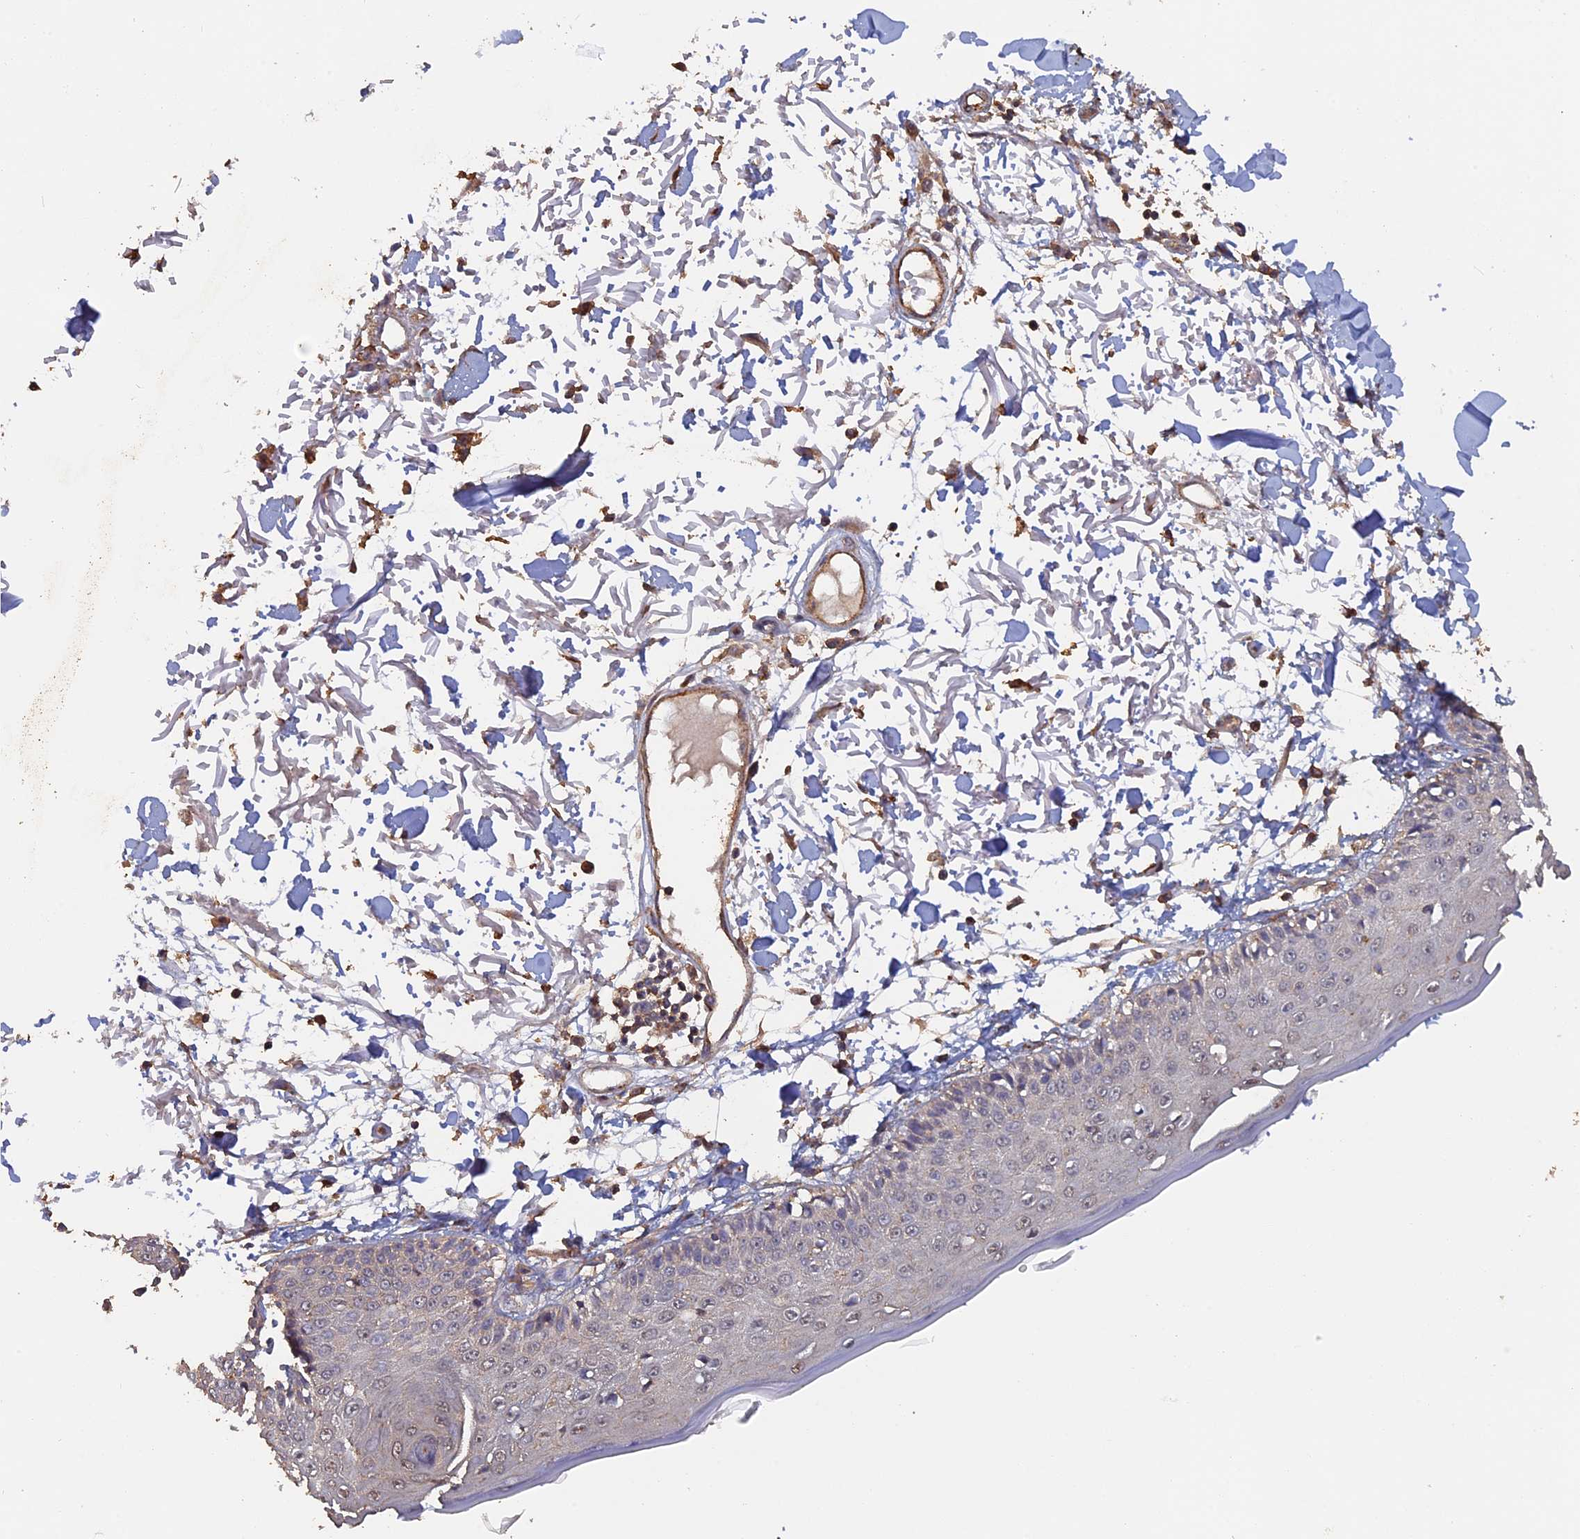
{"staining": {"intensity": "negative", "quantity": "none", "location": "none"}, "tissue": "skin", "cell_type": "Keratinocytes", "image_type": "normal", "snomed": [{"axis": "morphology", "description": "Normal tissue, NOS"}, {"axis": "morphology", "description": "Squamous cell carcinoma, NOS"}, {"axis": "topography", "description": "Skin"}, {"axis": "topography", "description": "Peripheral nerve tissue"}], "caption": "An IHC image of benign skin is shown. There is no staining in keratinocytes of skin.", "gene": "PIGQ", "patient": {"sex": "male", "age": 83}}